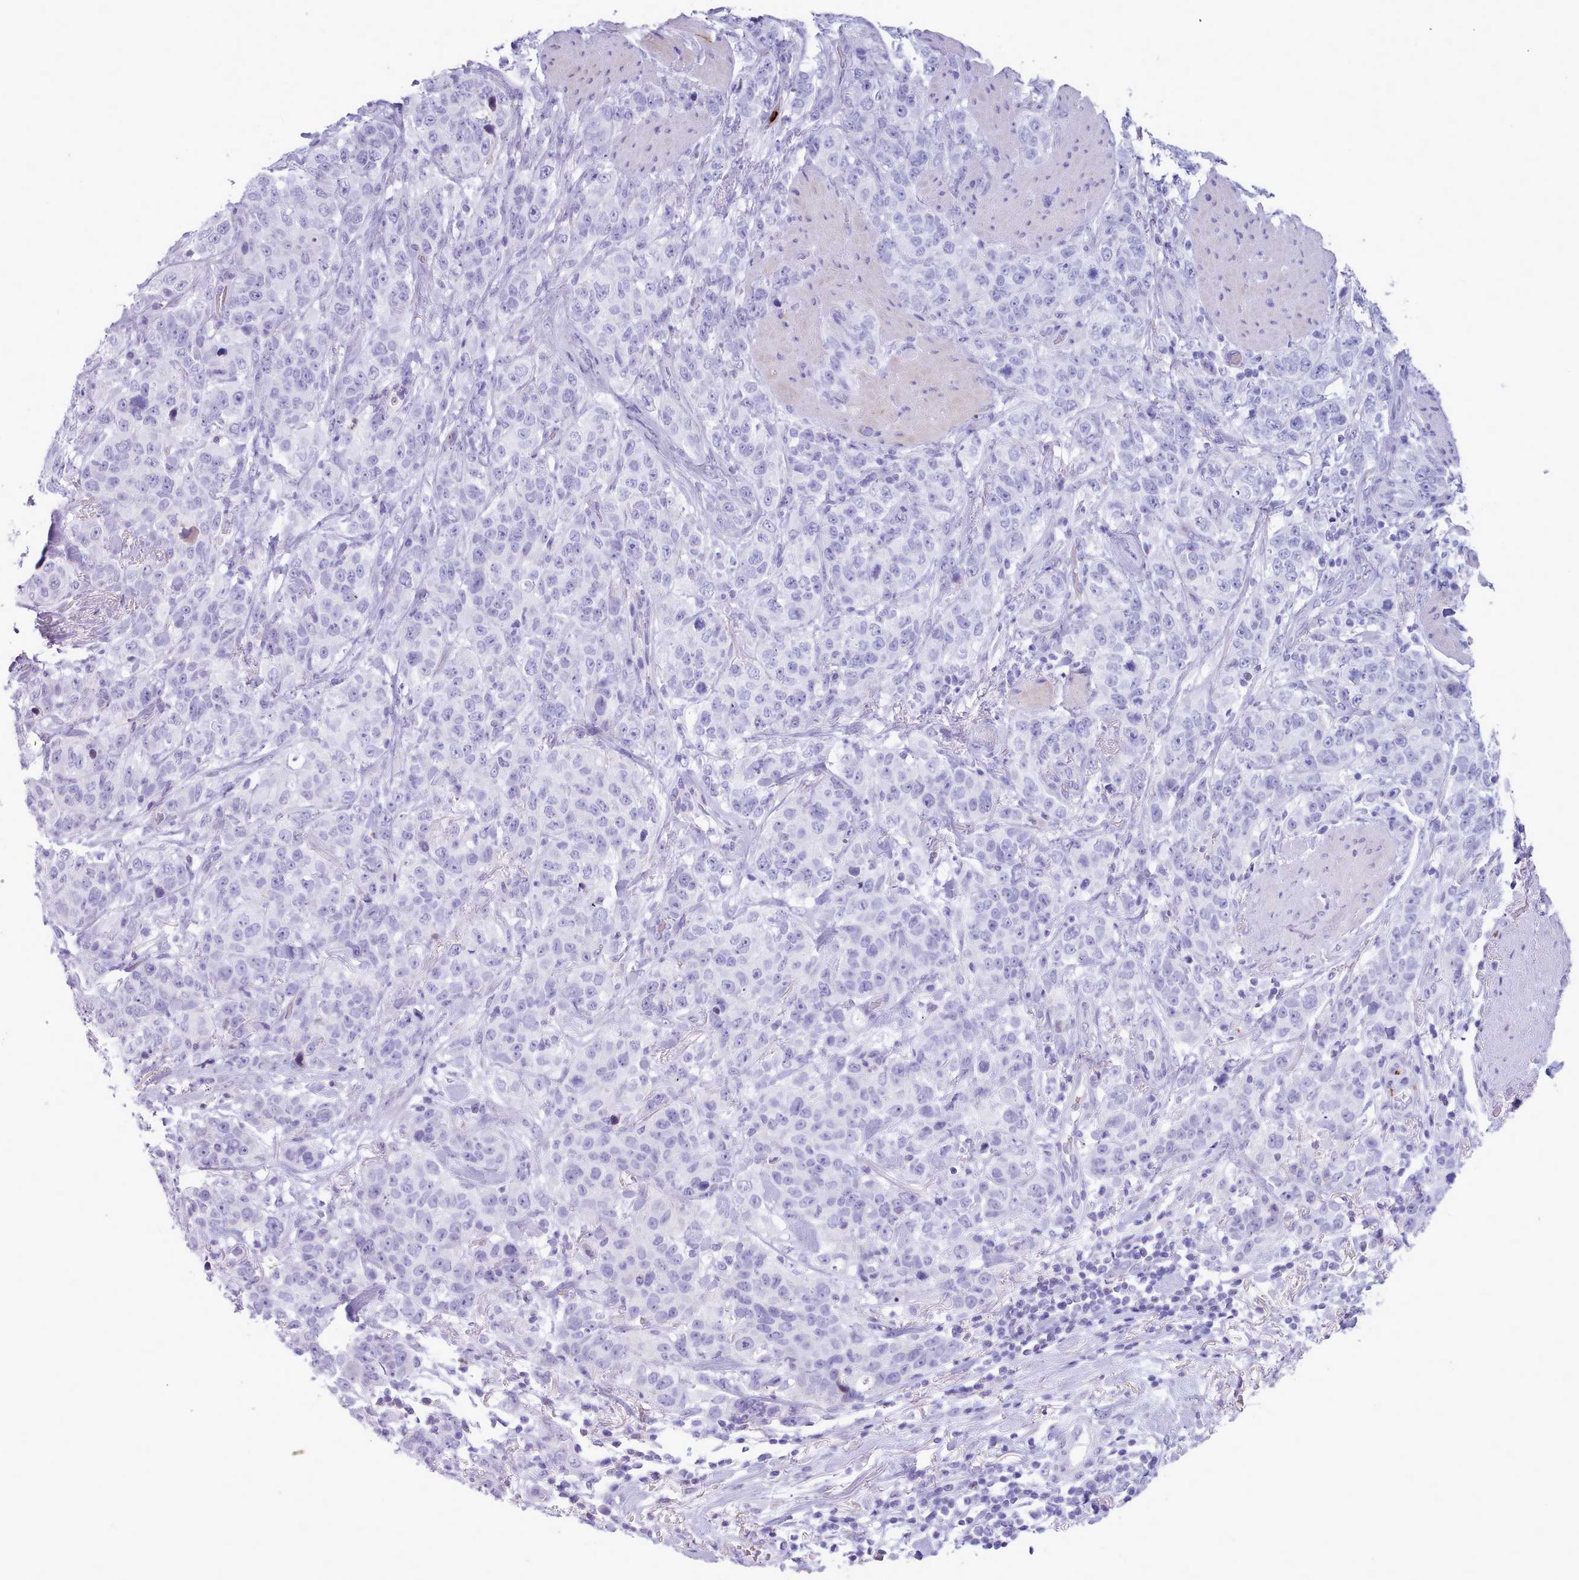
{"staining": {"intensity": "negative", "quantity": "none", "location": "none"}, "tissue": "stomach cancer", "cell_type": "Tumor cells", "image_type": "cancer", "snomed": [{"axis": "morphology", "description": "Adenocarcinoma, NOS"}, {"axis": "topography", "description": "Stomach"}], "caption": "Micrograph shows no significant protein expression in tumor cells of stomach cancer (adenocarcinoma).", "gene": "NKX1-2", "patient": {"sex": "male", "age": 48}}